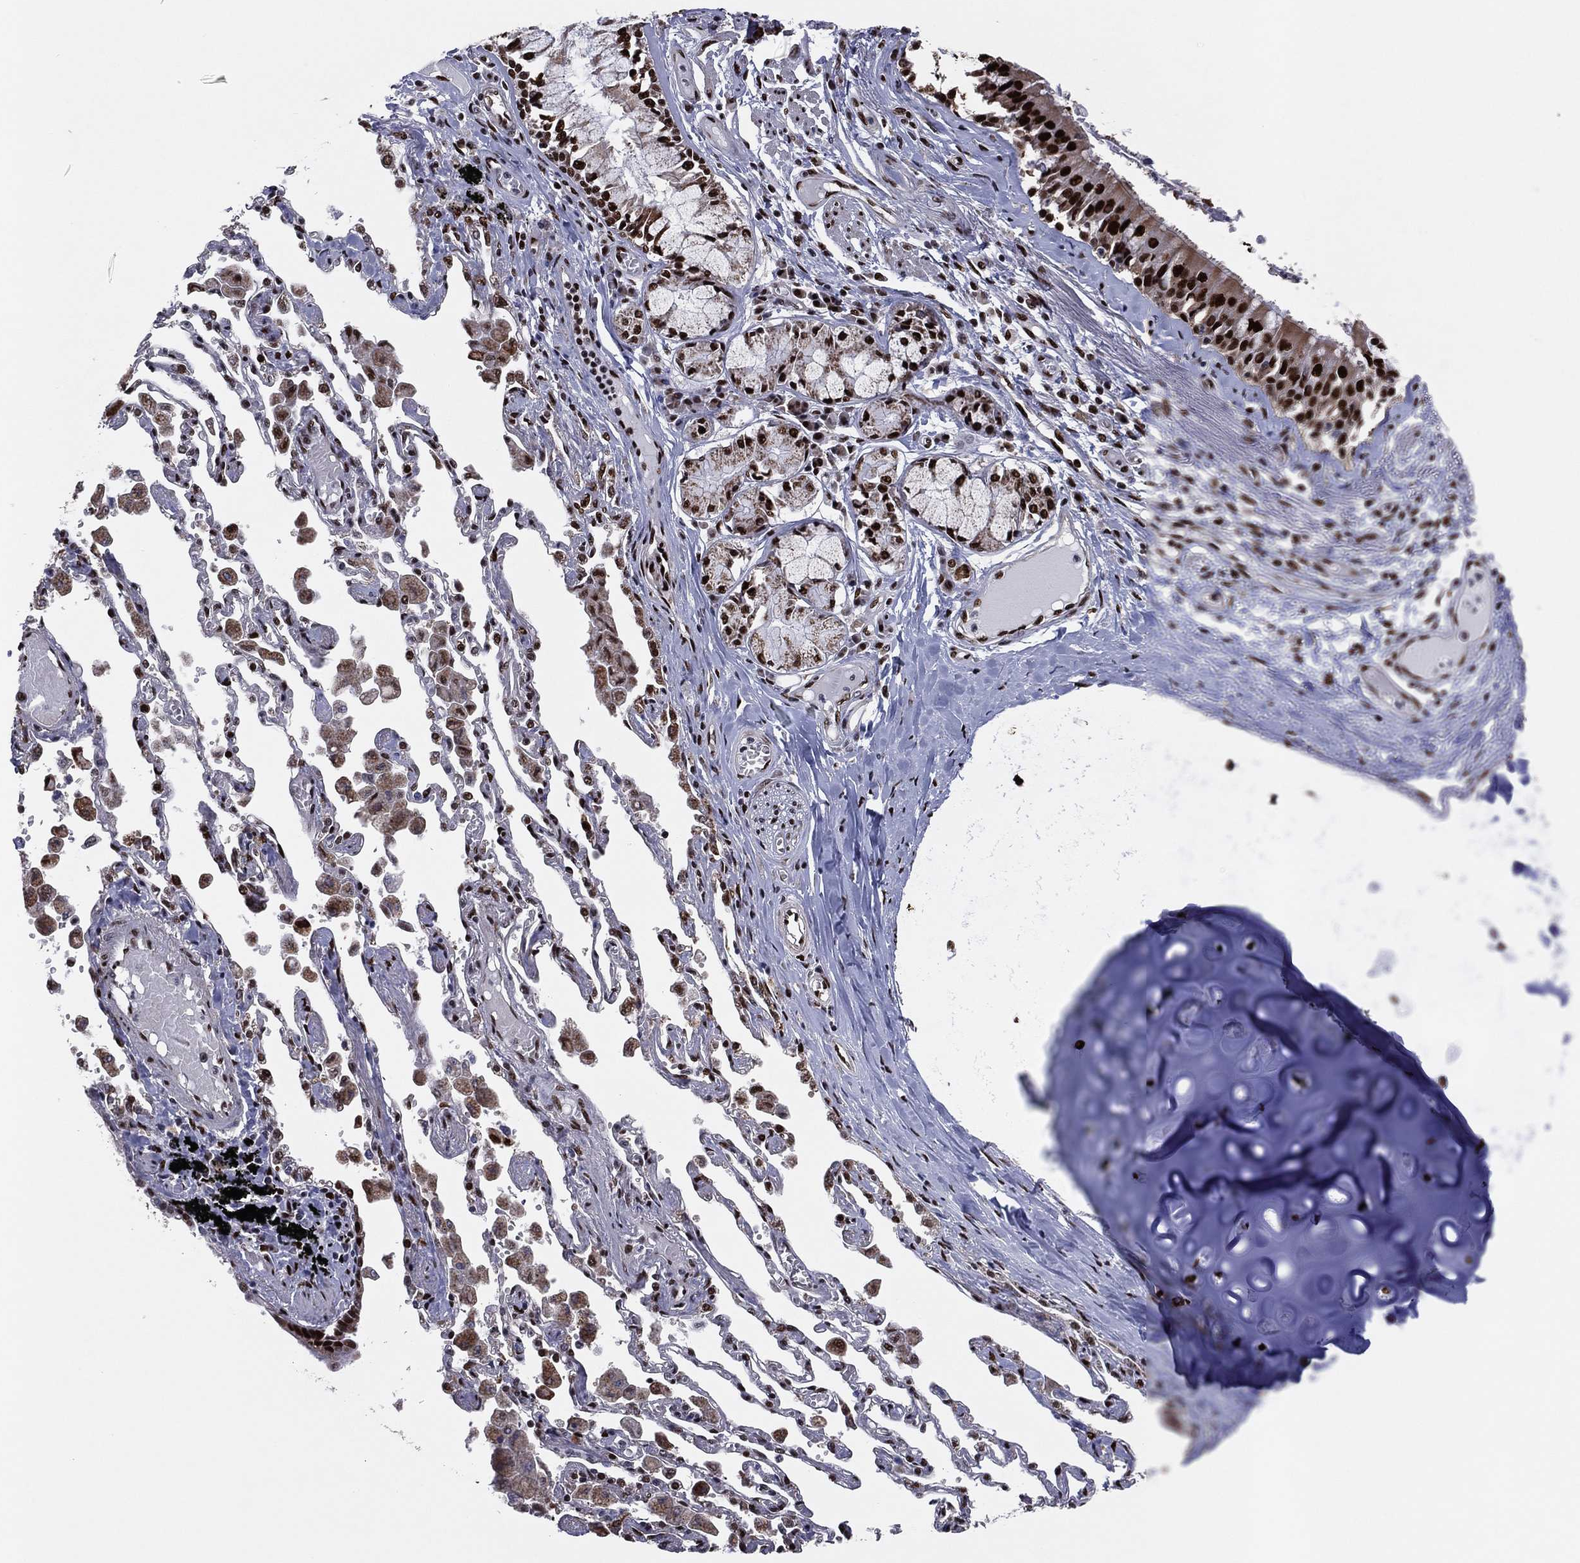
{"staining": {"intensity": "strong", "quantity": ">75%", "location": "nuclear"}, "tissue": "bronchus", "cell_type": "Respiratory epithelial cells", "image_type": "normal", "snomed": [{"axis": "morphology", "description": "Normal tissue, NOS"}, {"axis": "morphology", "description": "Squamous cell carcinoma, NOS"}, {"axis": "topography", "description": "Cartilage tissue"}, {"axis": "topography", "description": "Bronchus"}, {"axis": "topography", "description": "Lung"}], "caption": "Bronchus stained for a protein (brown) demonstrates strong nuclear positive staining in approximately >75% of respiratory epithelial cells.", "gene": "TP53BP1", "patient": {"sex": "female", "age": 49}}